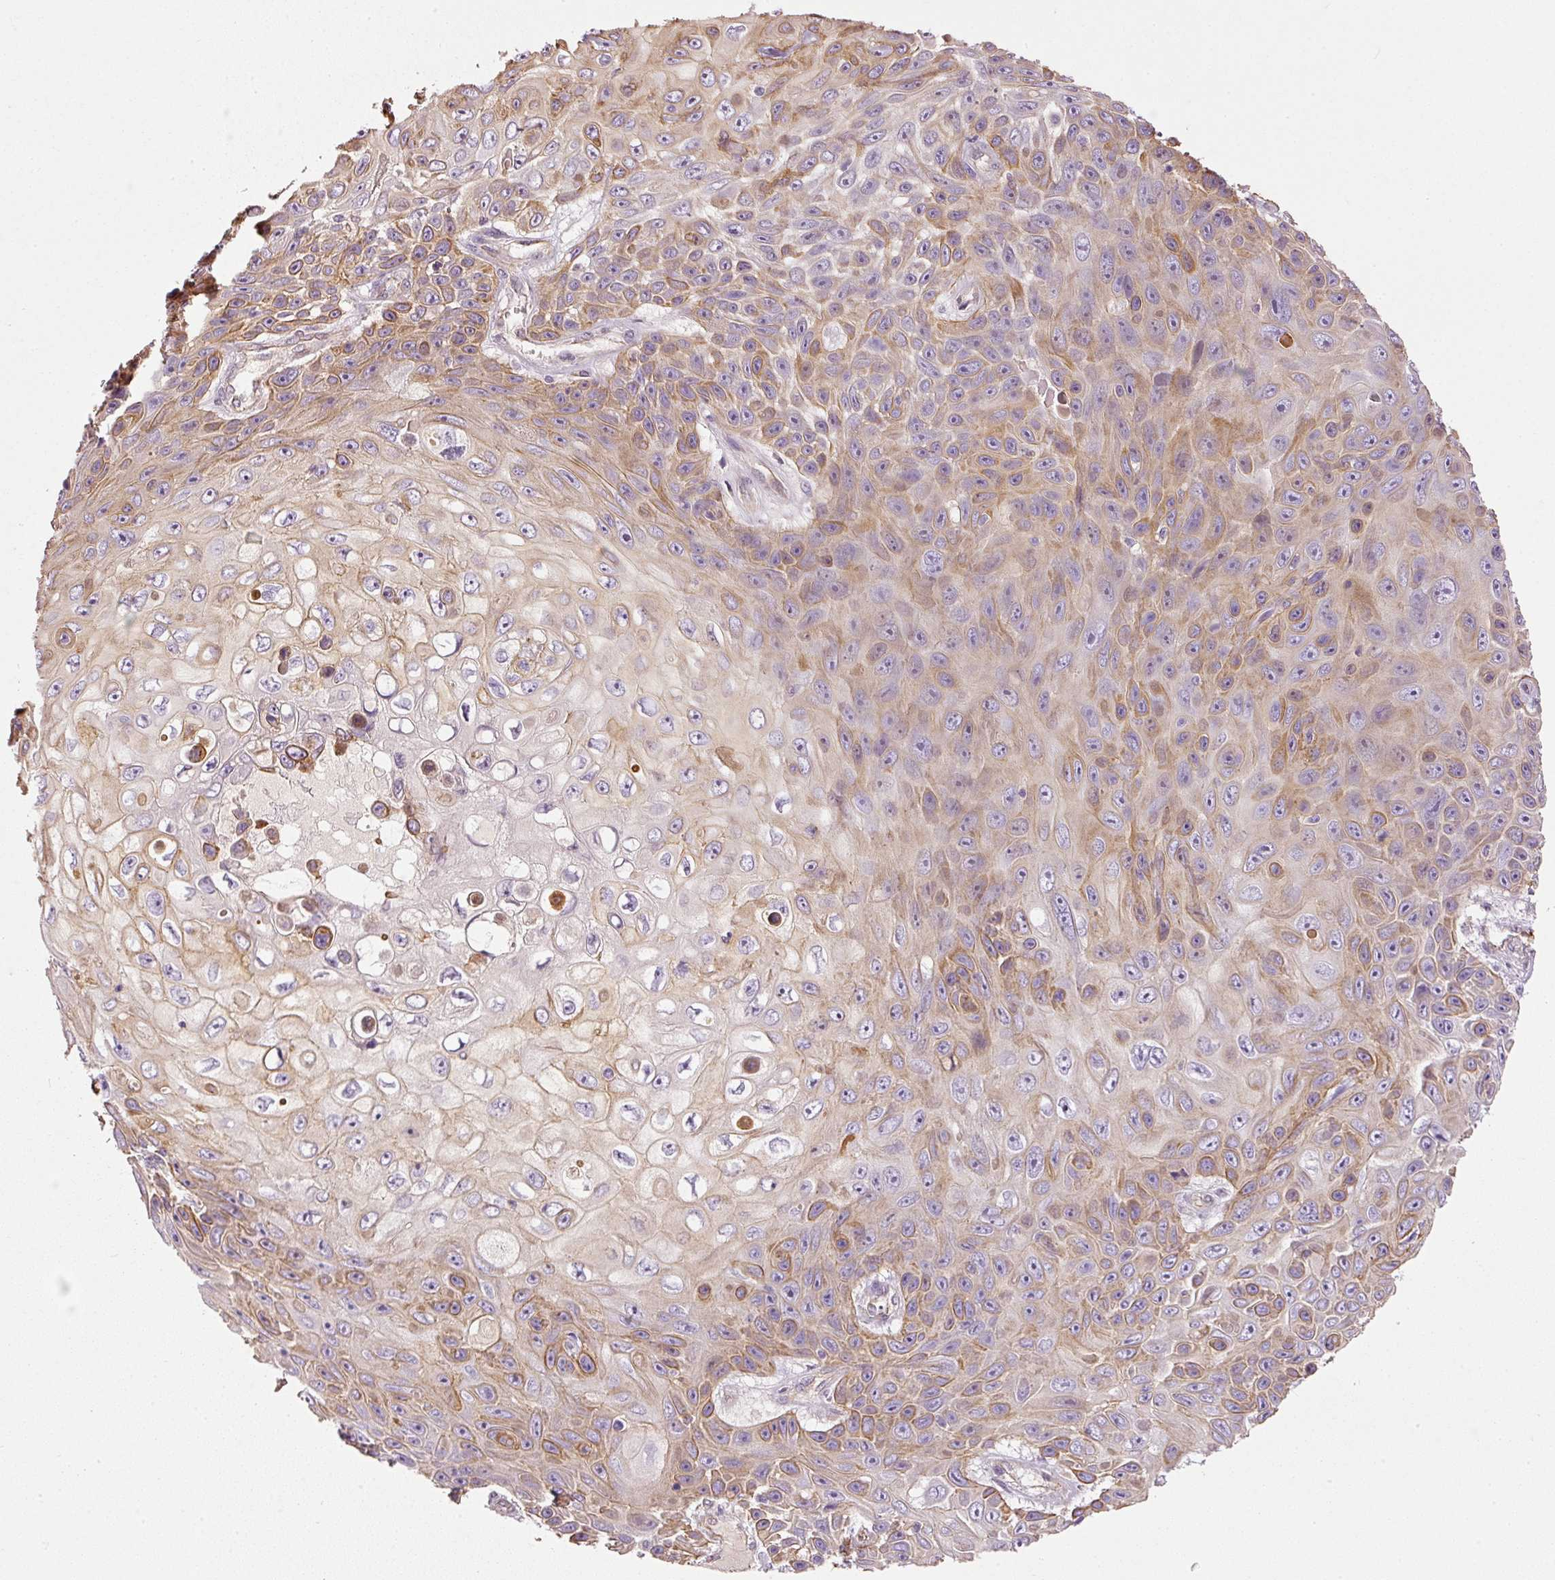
{"staining": {"intensity": "moderate", "quantity": "25%-75%", "location": "cytoplasmic/membranous"}, "tissue": "skin cancer", "cell_type": "Tumor cells", "image_type": "cancer", "snomed": [{"axis": "morphology", "description": "Squamous cell carcinoma, NOS"}, {"axis": "topography", "description": "Skin"}], "caption": "Skin squamous cell carcinoma stained for a protein exhibits moderate cytoplasmic/membranous positivity in tumor cells.", "gene": "OSR2", "patient": {"sex": "male", "age": 82}}